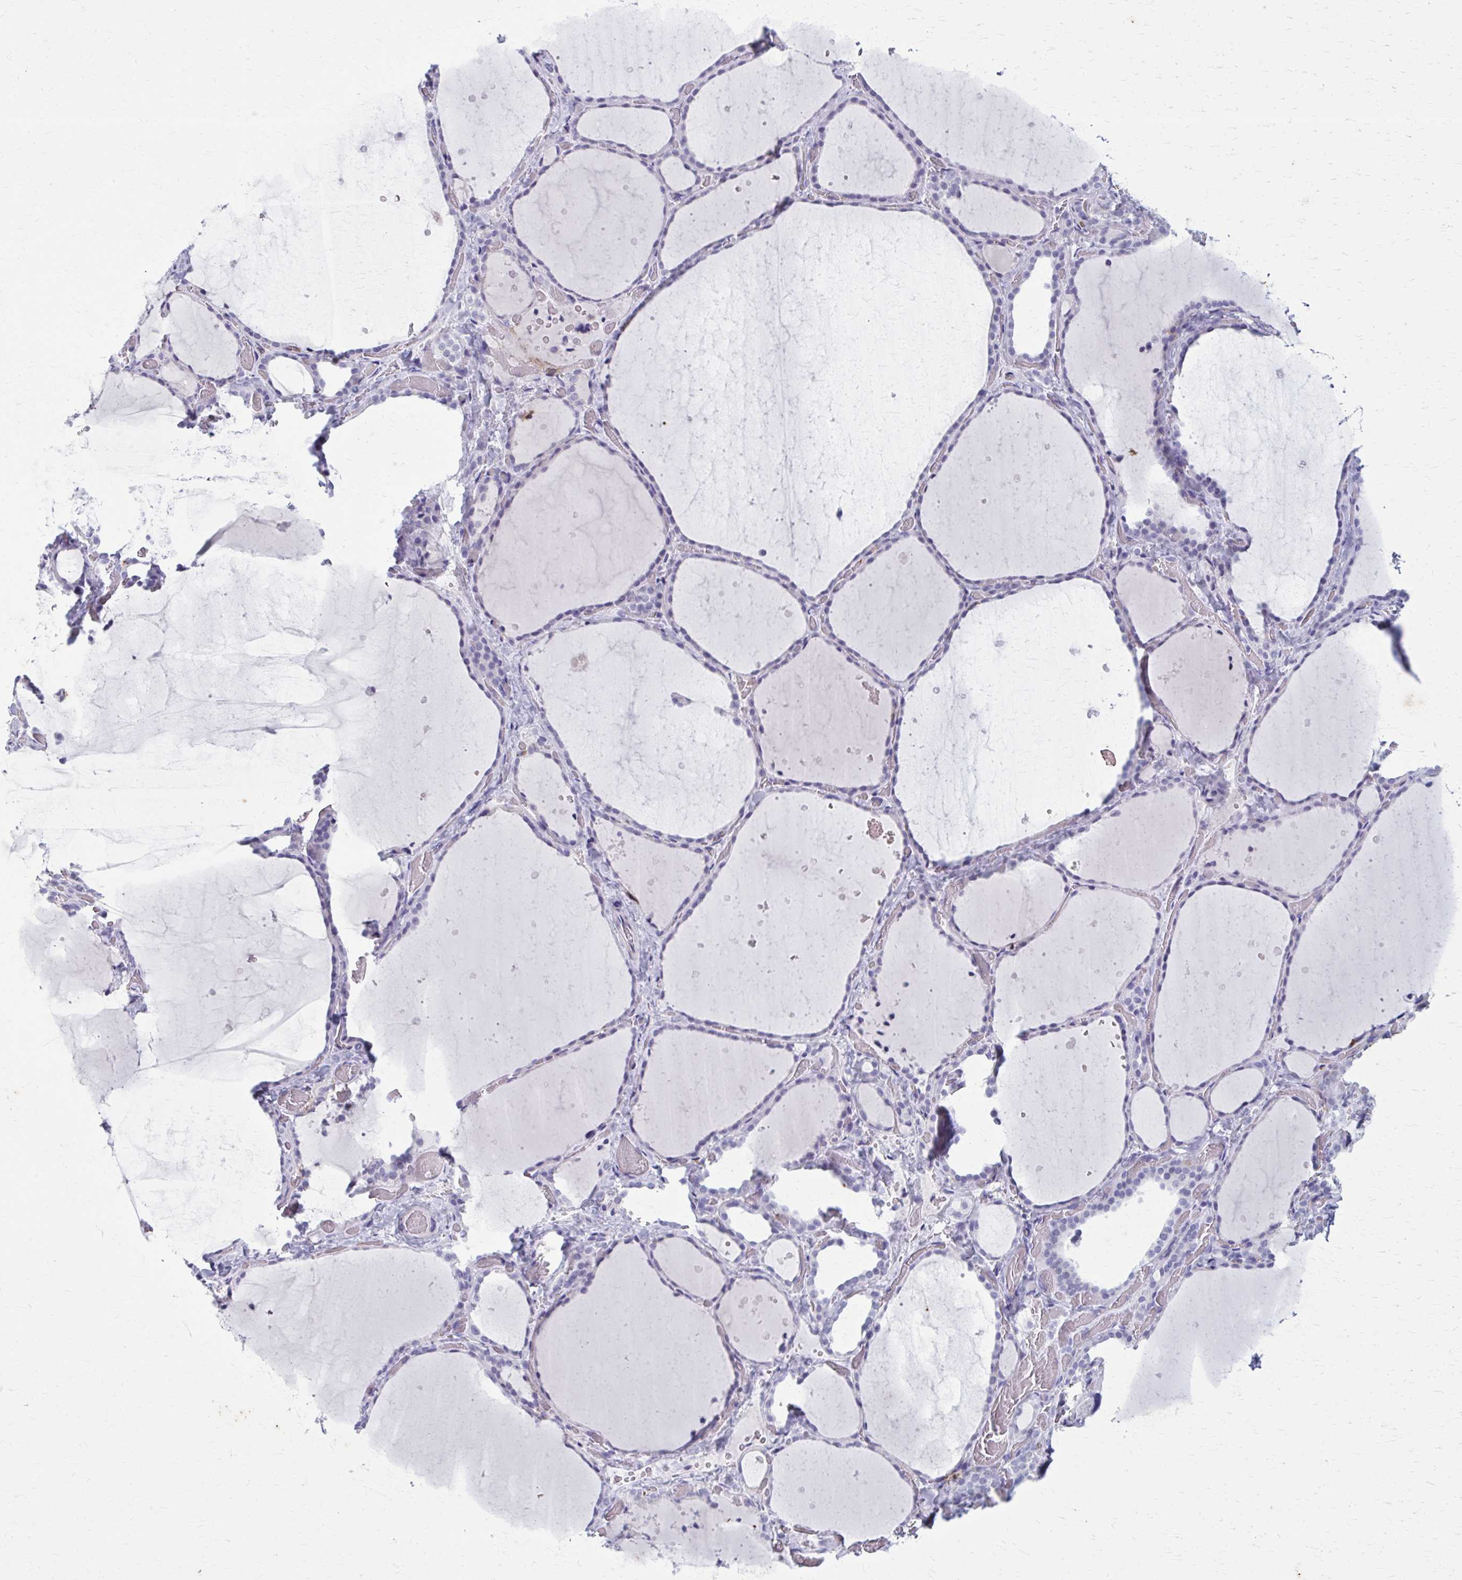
{"staining": {"intensity": "negative", "quantity": "none", "location": "none"}, "tissue": "thyroid gland", "cell_type": "Glandular cells", "image_type": "normal", "snomed": [{"axis": "morphology", "description": "Normal tissue, NOS"}, {"axis": "topography", "description": "Thyroid gland"}], "caption": "Micrograph shows no significant protein positivity in glandular cells of normal thyroid gland.", "gene": "CARD9", "patient": {"sex": "female", "age": 36}}